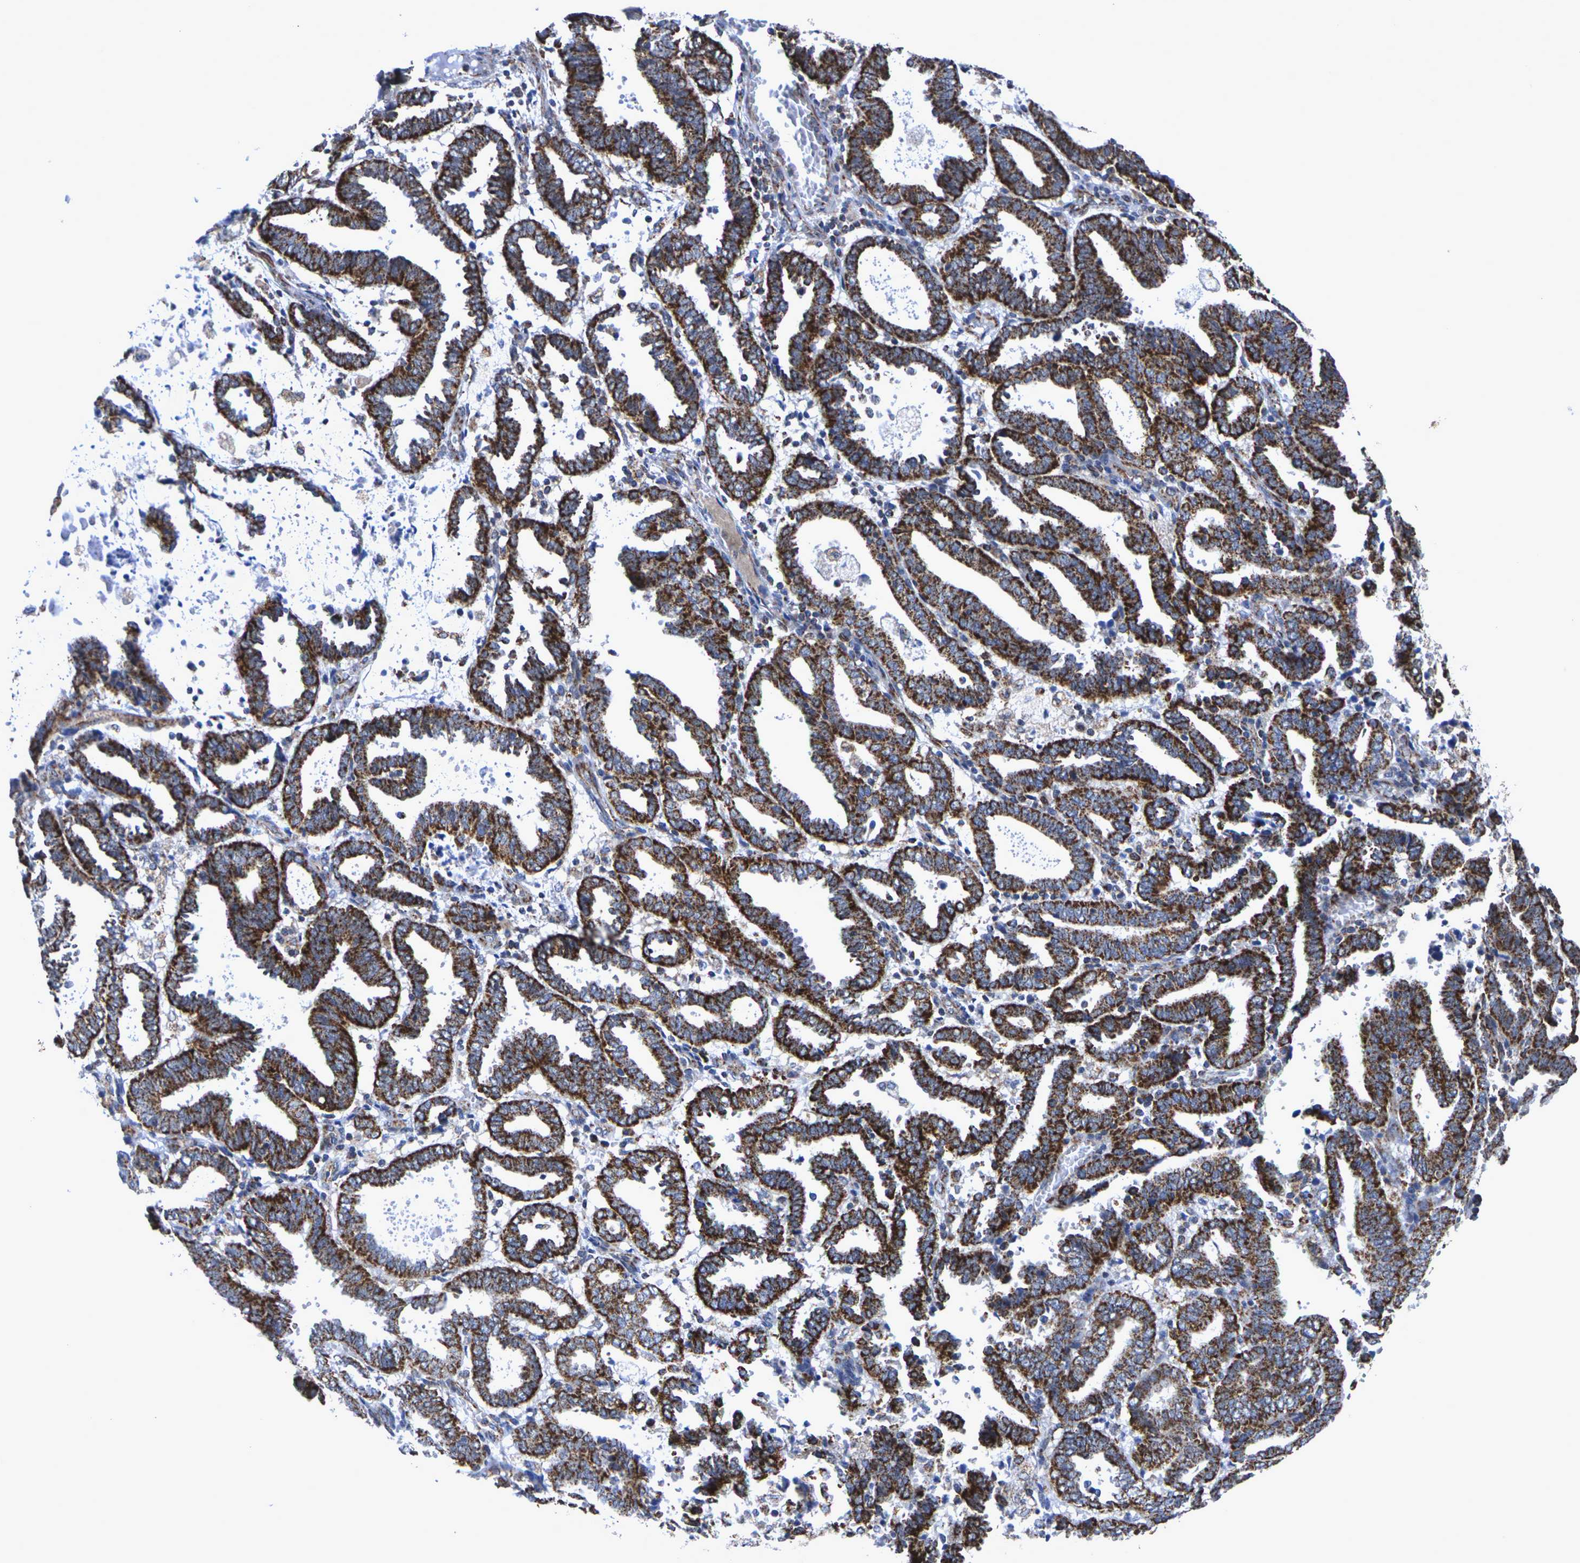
{"staining": {"intensity": "strong", "quantity": ">75%", "location": "cytoplasmic/membranous"}, "tissue": "endometrial cancer", "cell_type": "Tumor cells", "image_type": "cancer", "snomed": [{"axis": "morphology", "description": "Adenocarcinoma, NOS"}, {"axis": "topography", "description": "Uterus"}], "caption": "Brown immunohistochemical staining in human endometrial cancer shows strong cytoplasmic/membranous expression in approximately >75% of tumor cells.", "gene": "P2RY11", "patient": {"sex": "female", "age": 83}}